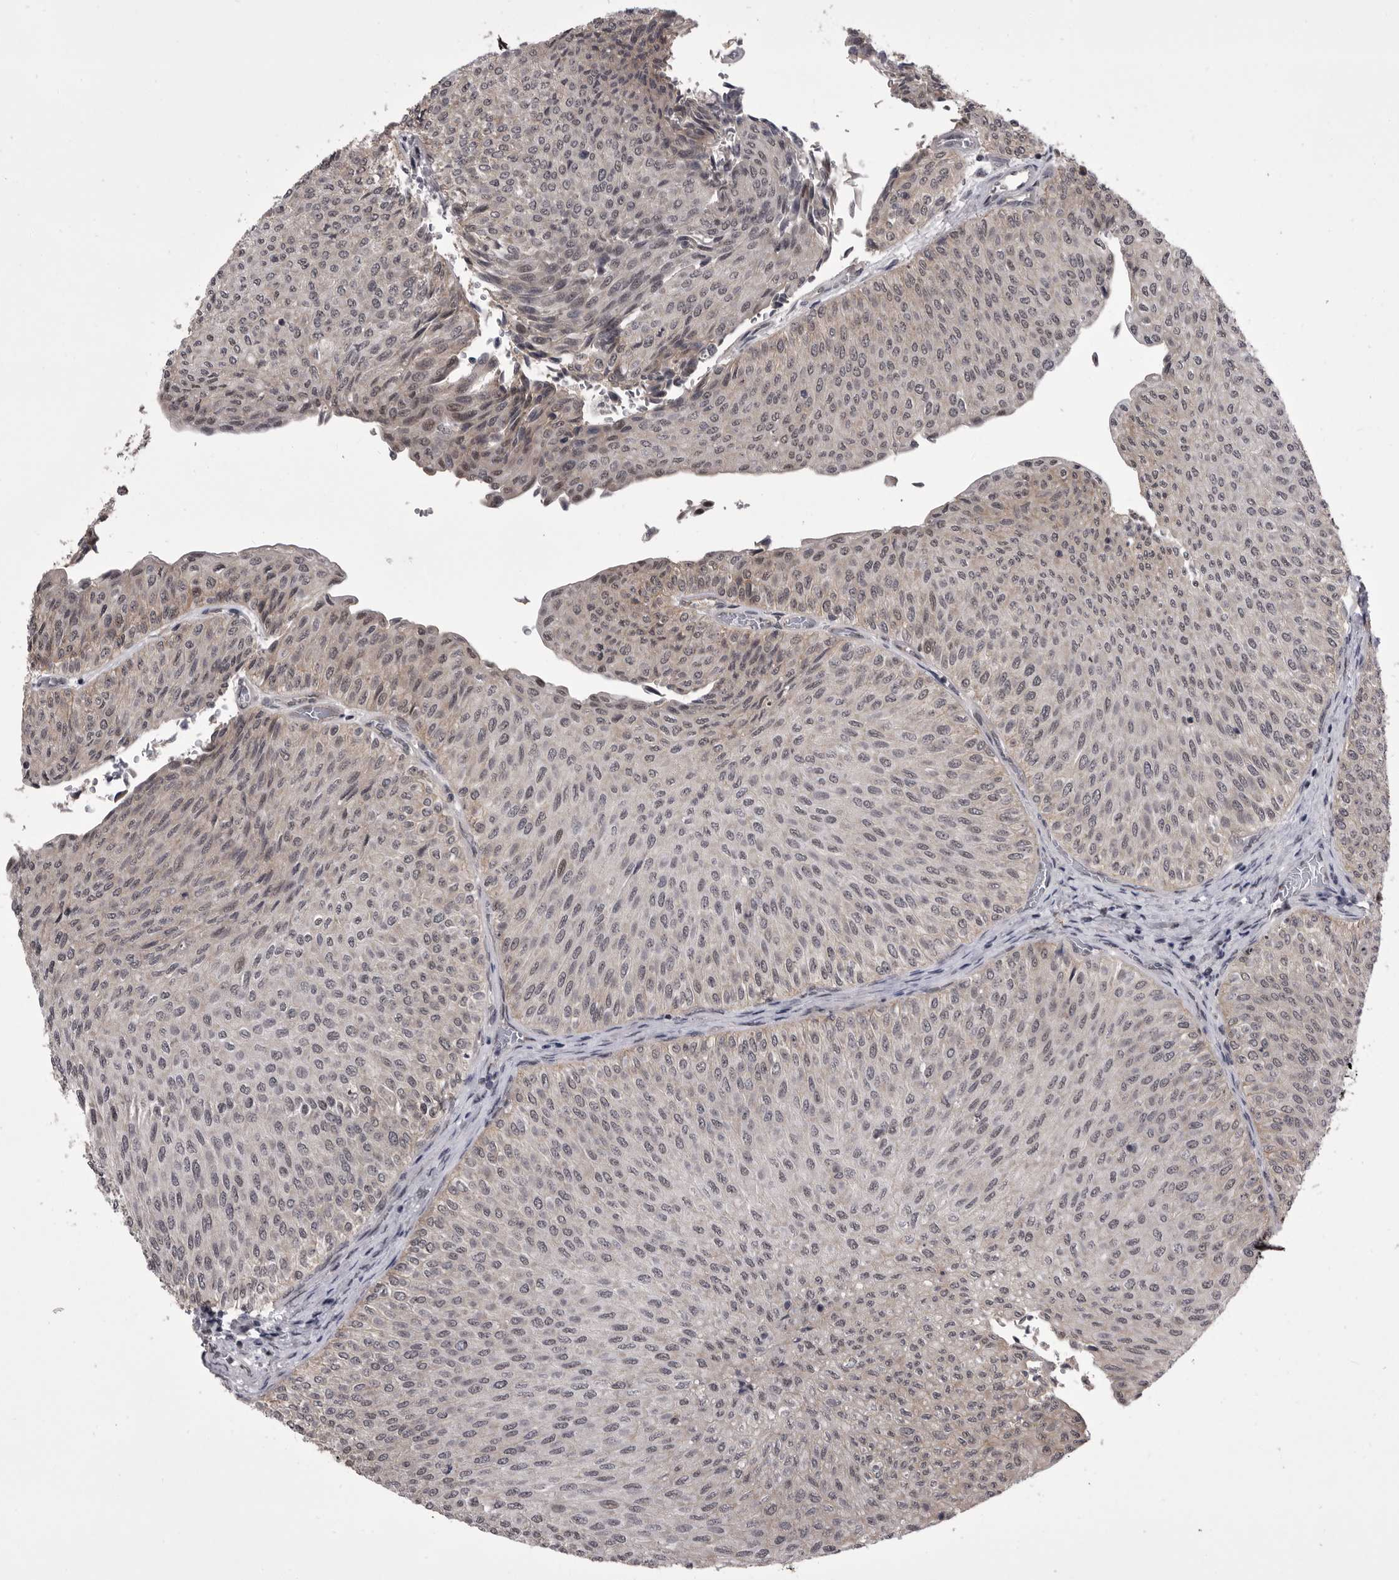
{"staining": {"intensity": "negative", "quantity": "none", "location": "none"}, "tissue": "urothelial cancer", "cell_type": "Tumor cells", "image_type": "cancer", "snomed": [{"axis": "morphology", "description": "Urothelial carcinoma, Low grade"}, {"axis": "topography", "description": "Urinary bladder"}], "caption": "Human low-grade urothelial carcinoma stained for a protein using IHC demonstrates no staining in tumor cells.", "gene": "PRPF3", "patient": {"sex": "male", "age": 78}}